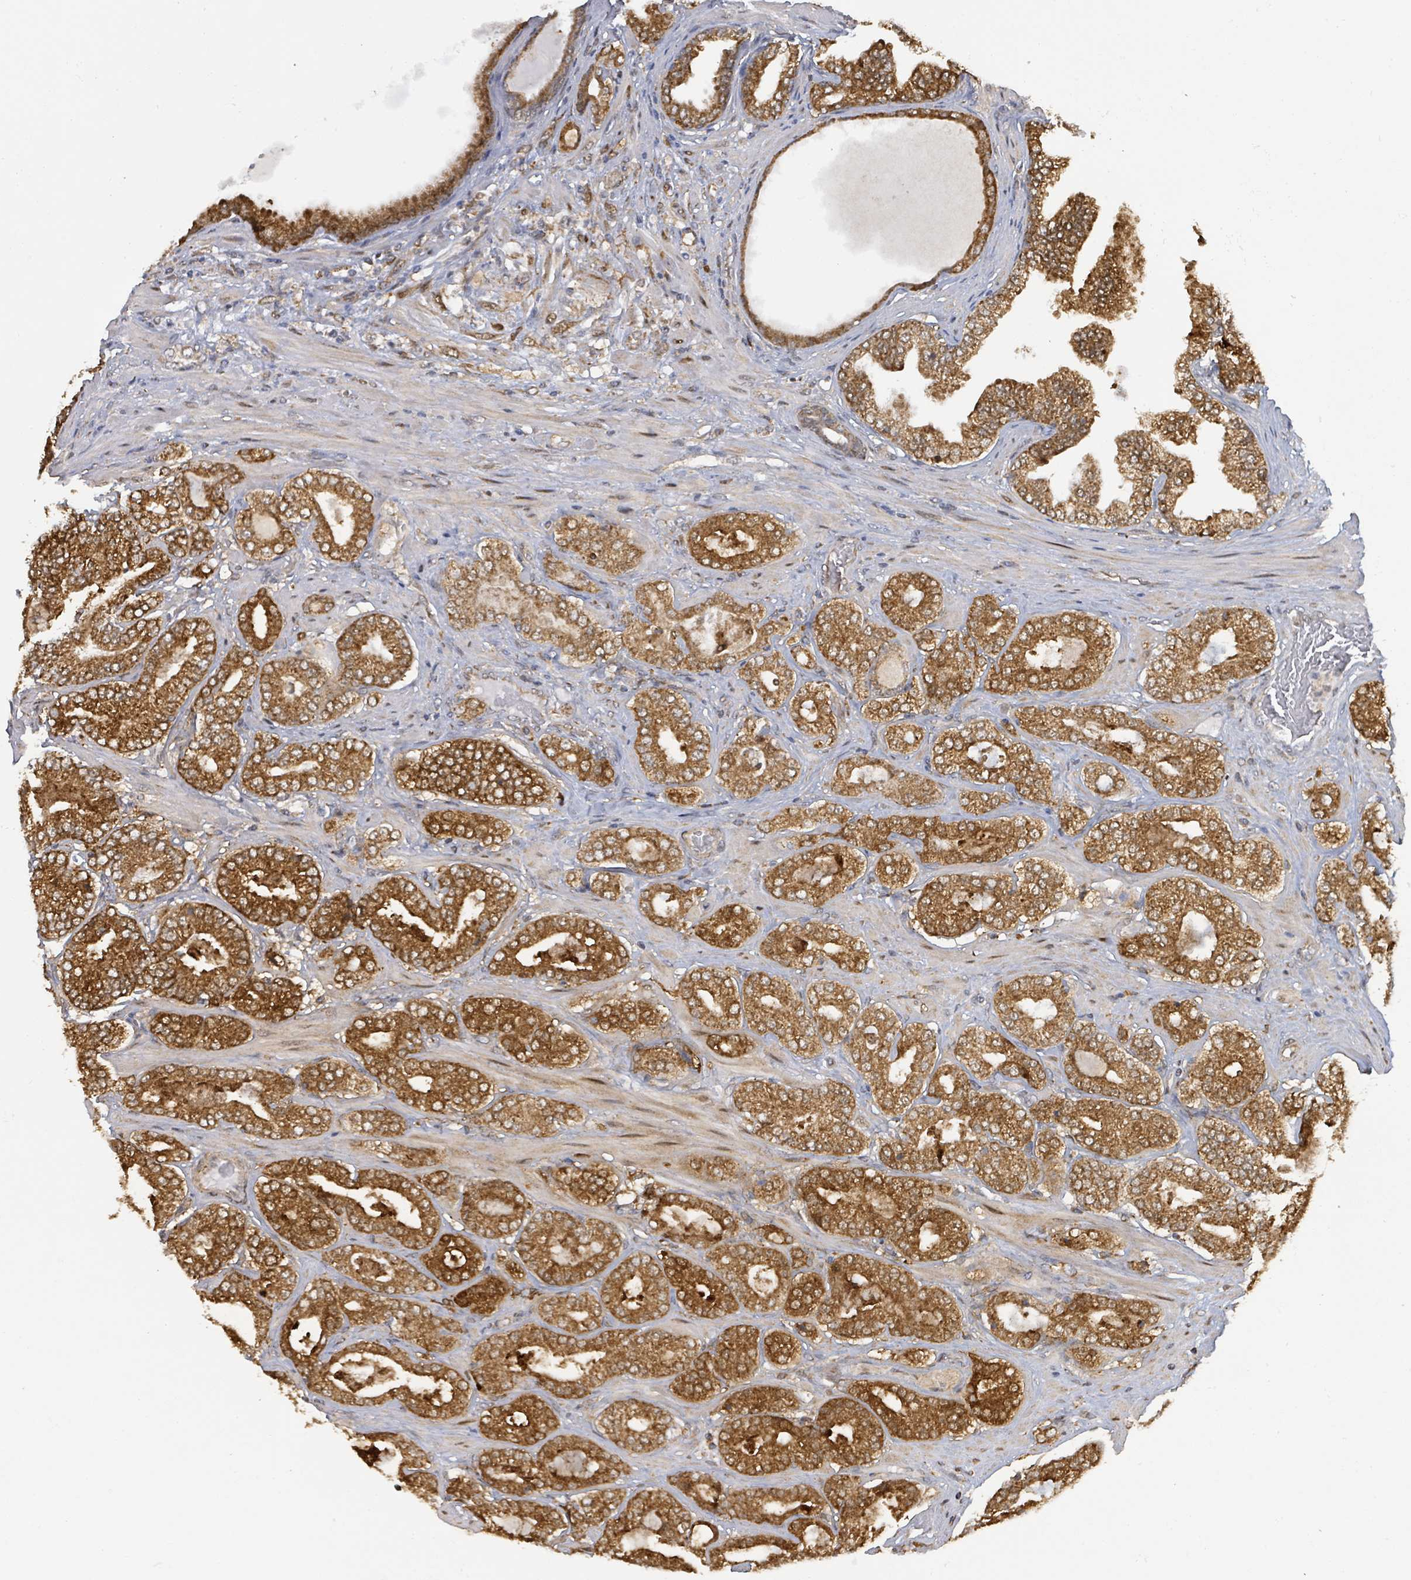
{"staining": {"intensity": "strong", "quantity": ">75%", "location": "cytoplasmic/membranous"}, "tissue": "prostate cancer", "cell_type": "Tumor cells", "image_type": "cancer", "snomed": [{"axis": "morphology", "description": "Adenocarcinoma, Low grade"}, {"axis": "topography", "description": "Prostate"}], "caption": "Immunohistochemistry (IHC) staining of adenocarcinoma (low-grade) (prostate), which displays high levels of strong cytoplasmic/membranous staining in about >75% of tumor cells indicating strong cytoplasmic/membranous protein staining. The staining was performed using DAB (brown) for protein detection and nuclei were counterstained in hematoxylin (blue).", "gene": "PSMB7", "patient": {"sex": "male", "age": 63}}